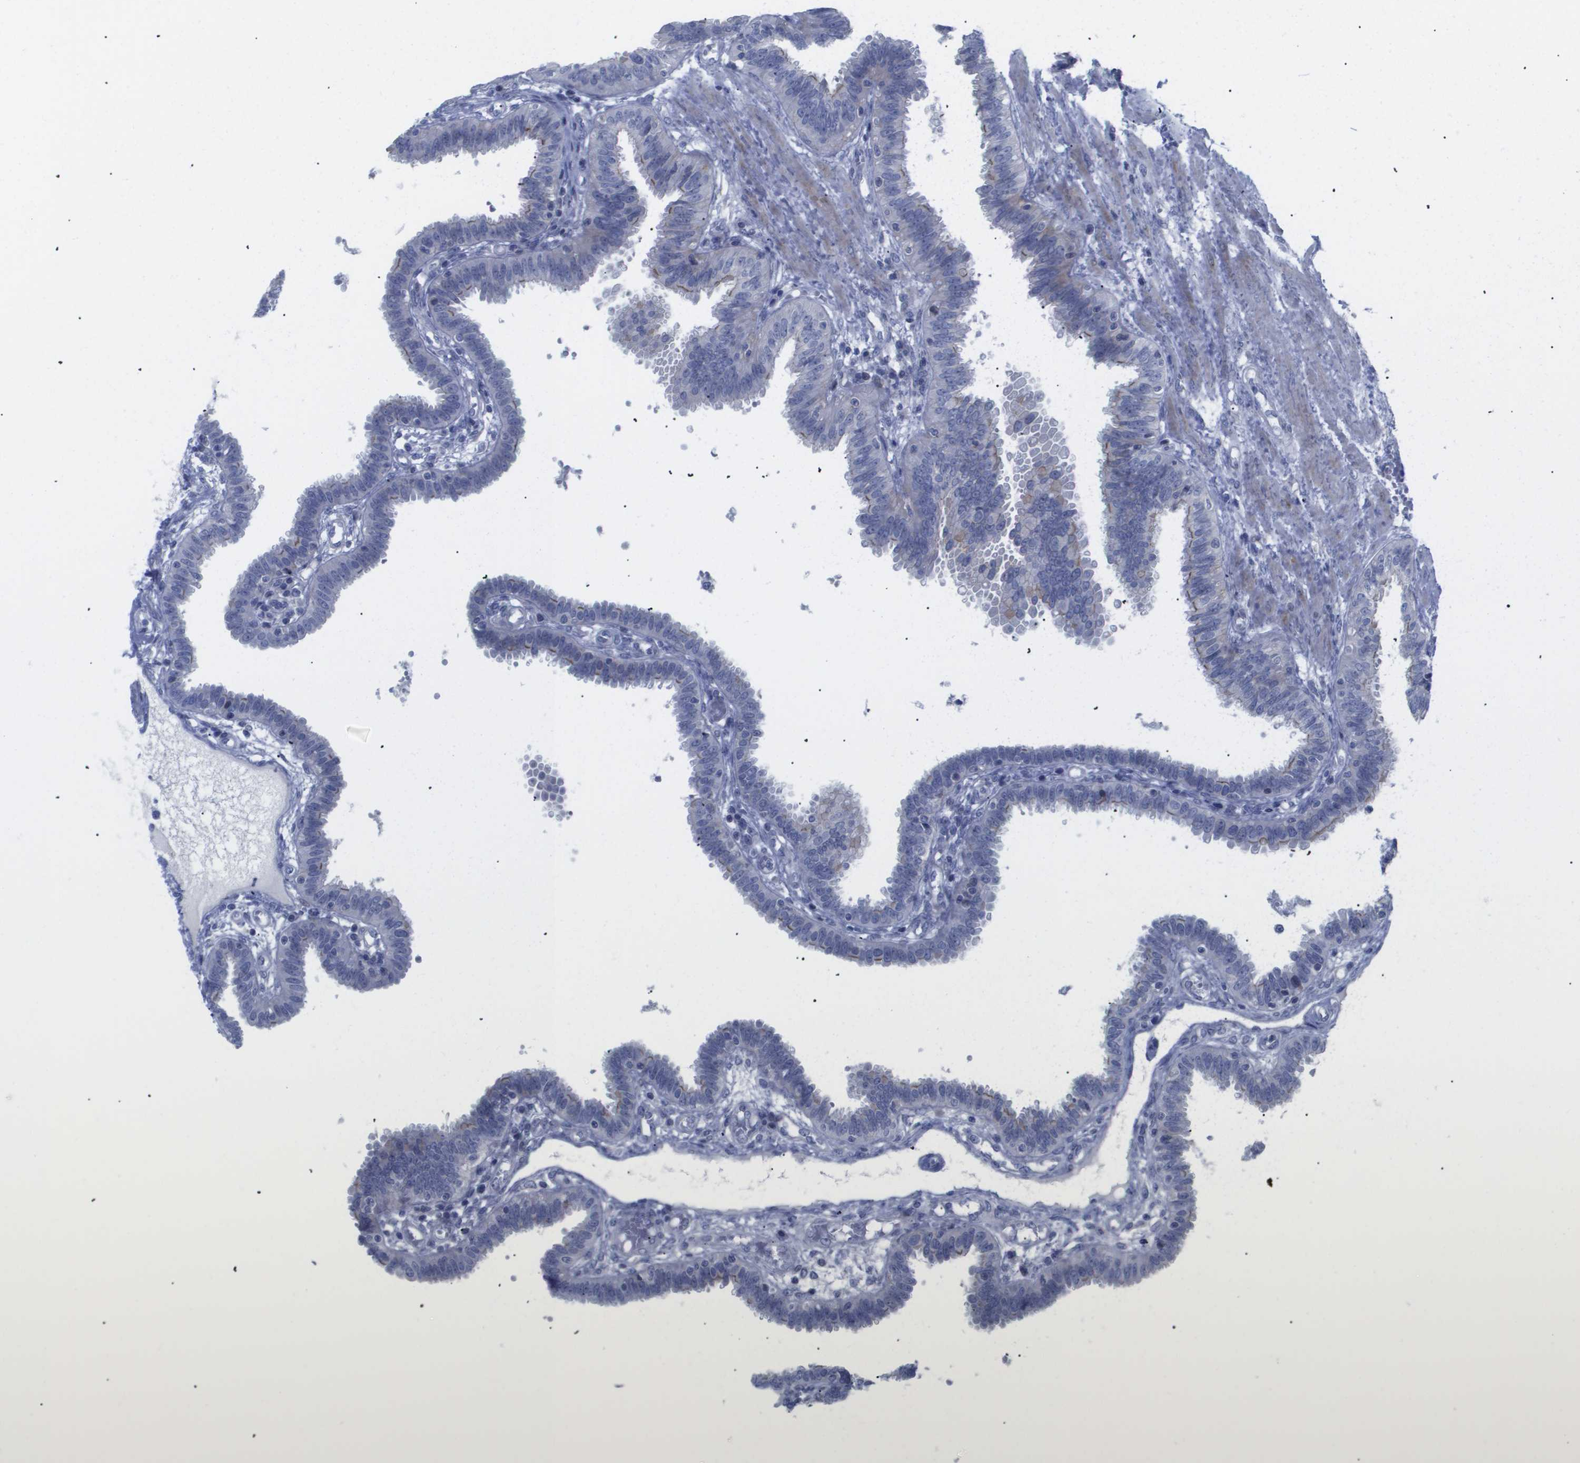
{"staining": {"intensity": "moderate", "quantity": "<25%", "location": "cytoplasmic/membranous"}, "tissue": "fallopian tube", "cell_type": "Glandular cells", "image_type": "normal", "snomed": [{"axis": "morphology", "description": "Normal tissue, NOS"}, {"axis": "topography", "description": "Fallopian tube"}], "caption": "Immunohistochemistry of normal fallopian tube demonstrates low levels of moderate cytoplasmic/membranous staining in approximately <25% of glandular cells. The staining was performed using DAB to visualize the protein expression in brown, while the nuclei were stained in blue with hematoxylin (Magnification: 20x).", "gene": "CAV3", "patient": {"sex": "female", "age": 32}}